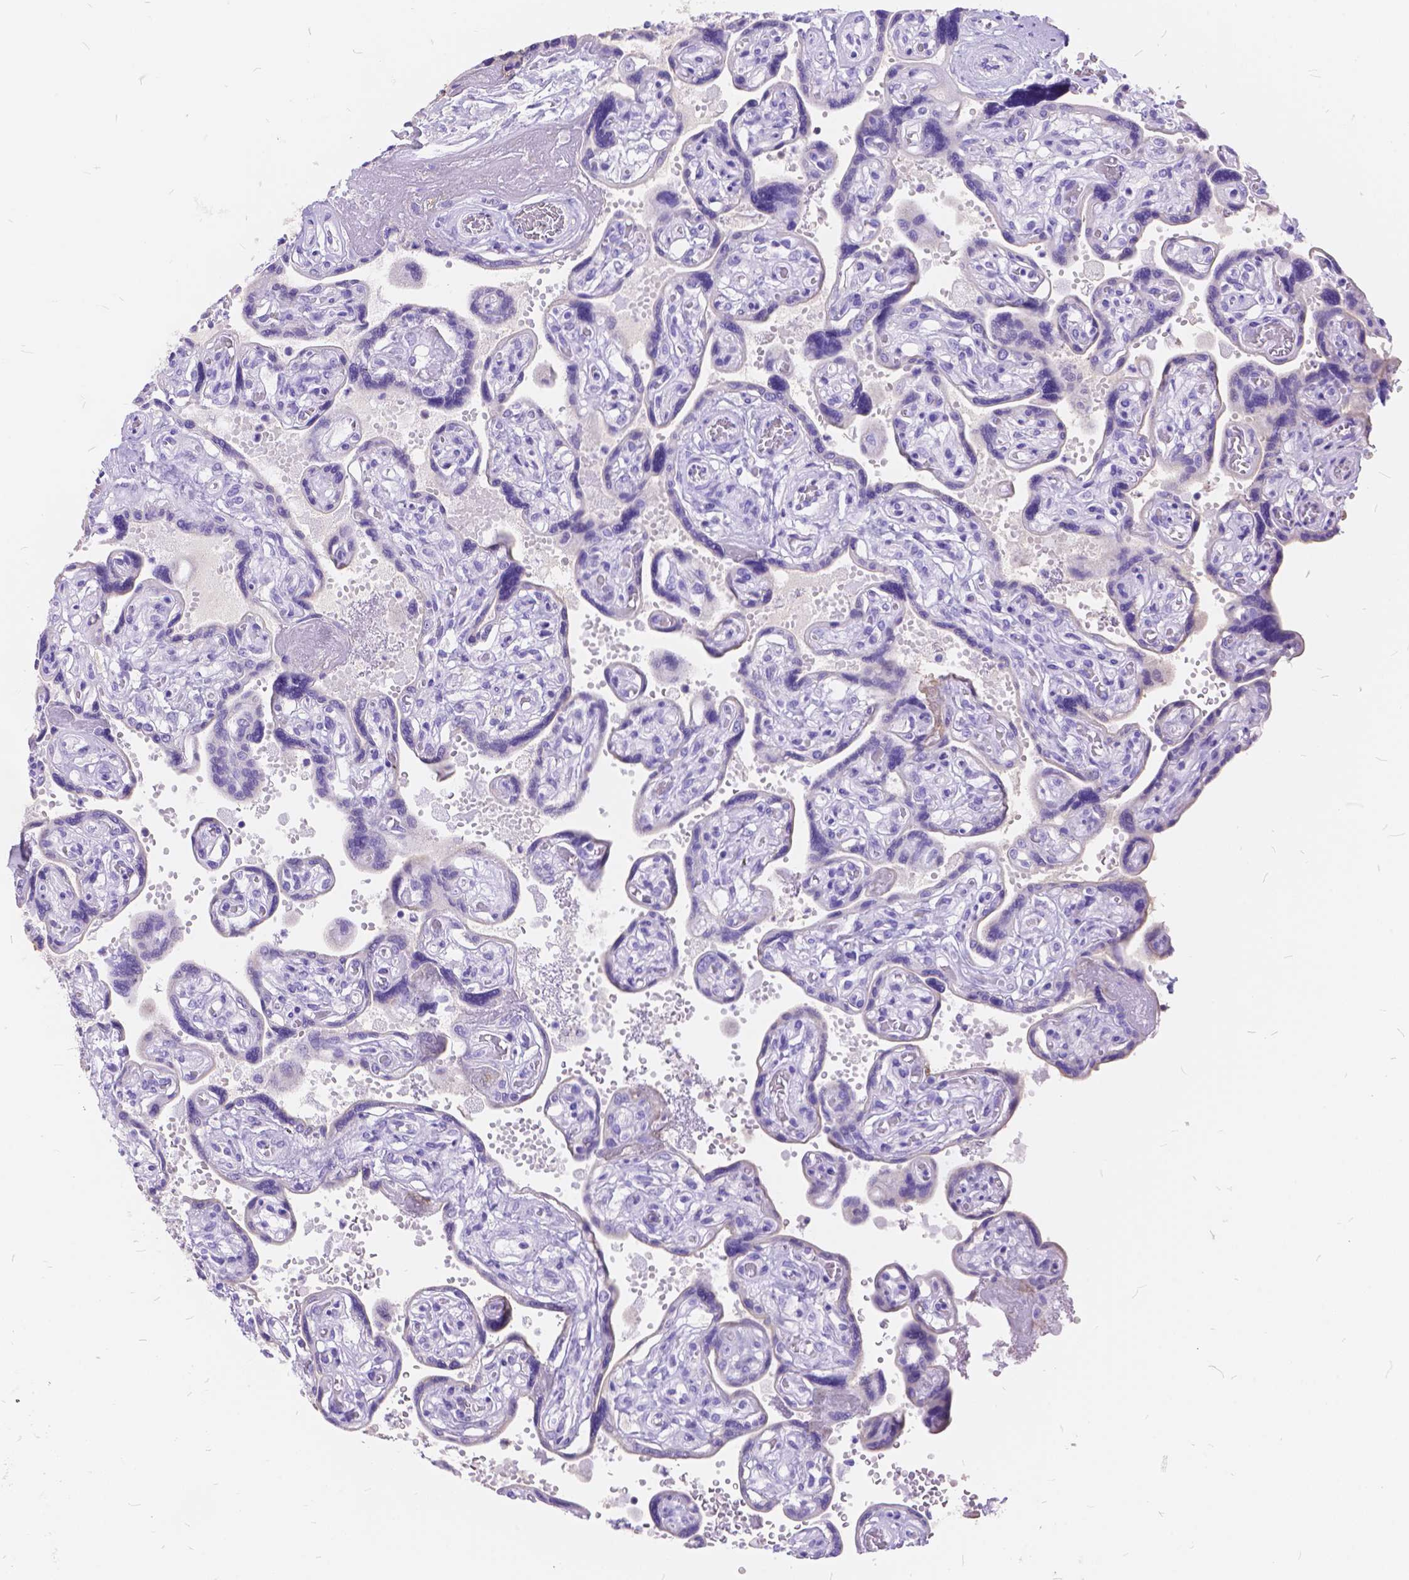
{"staining": {"intensity": "negative", "quantity": "none", "location": "none"}, "tissue": "placenta", "cell_type": "Decidual cells", "image_type": "normal", "snomed": [{"axis": "morphology", "description": "Normal tissue, NOS"}, {"axis": "topography", "description": "Placenta"}], "caption": "The IHC histopathology image has no significant staining in decidual cells of placenta. The staining was performed using DAB to visualize the protein expression in brown, while the nuclei were stained in blue with hematoxylin (Magnification: 20x).", "gene": "FOXL2", "patient": {"sex": "female", "age": 32}}